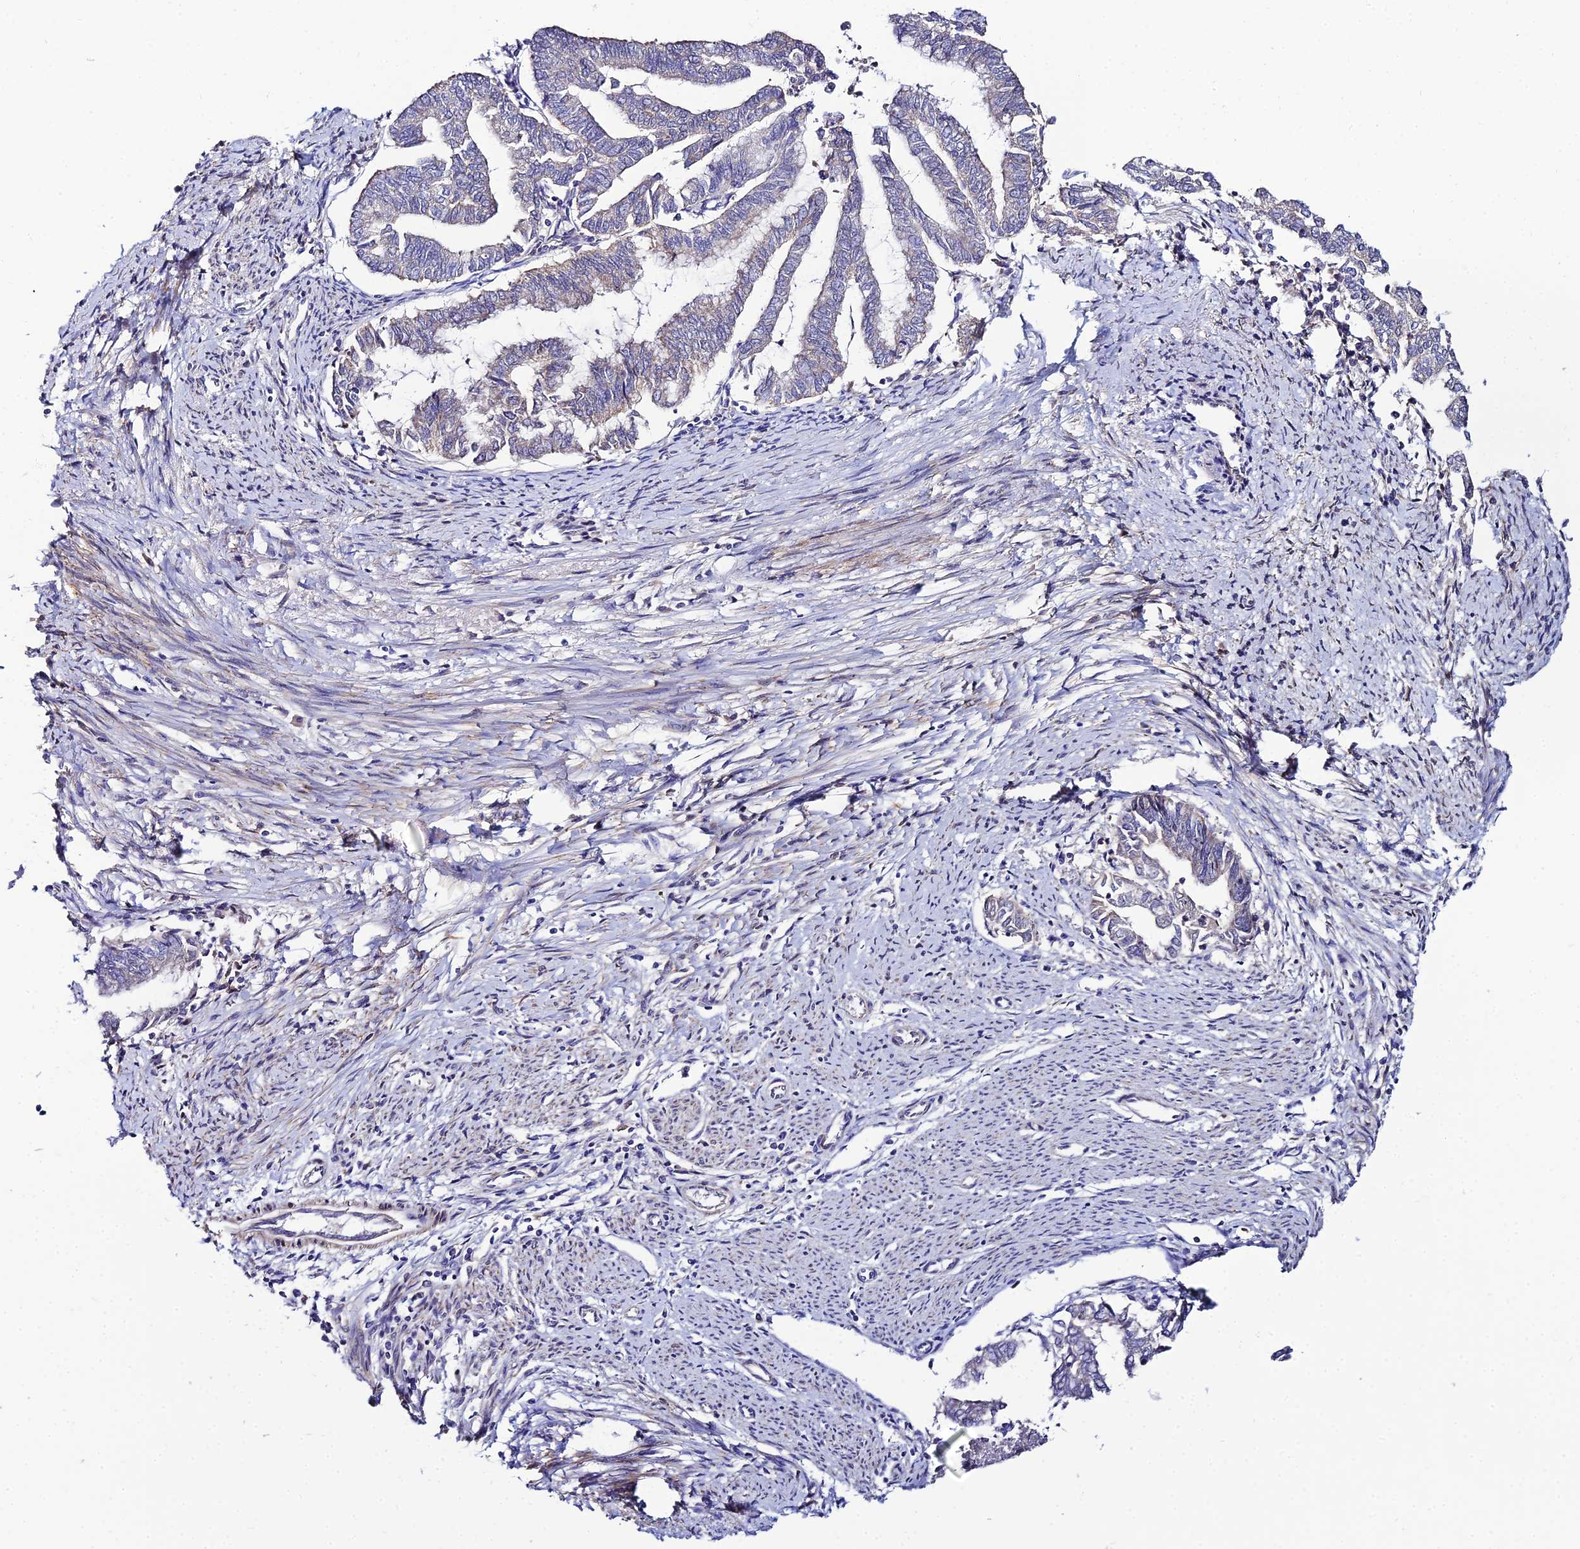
{"staining": {"intensity": "negative", "quantity": "none", "location": "none"}, "tissue": "endometrial cancer", "cell_type": "Tumor cells", "image_type": "cancer", "snomed": [{"axis": "morphology", "description": "Adenocarcinoma, NOS"}, {"axis": "topography", "description": "Endometrium"}], "caption": "This micrograph is of adenocarcinoma (endometrial) stained with immunohistochemistry to label a protein in brown with the nuclei are counter-stained blue. There is no staining in tumor cells.", "gene": "ACOT2", "patient": {"sex": "female", "age": 79}}